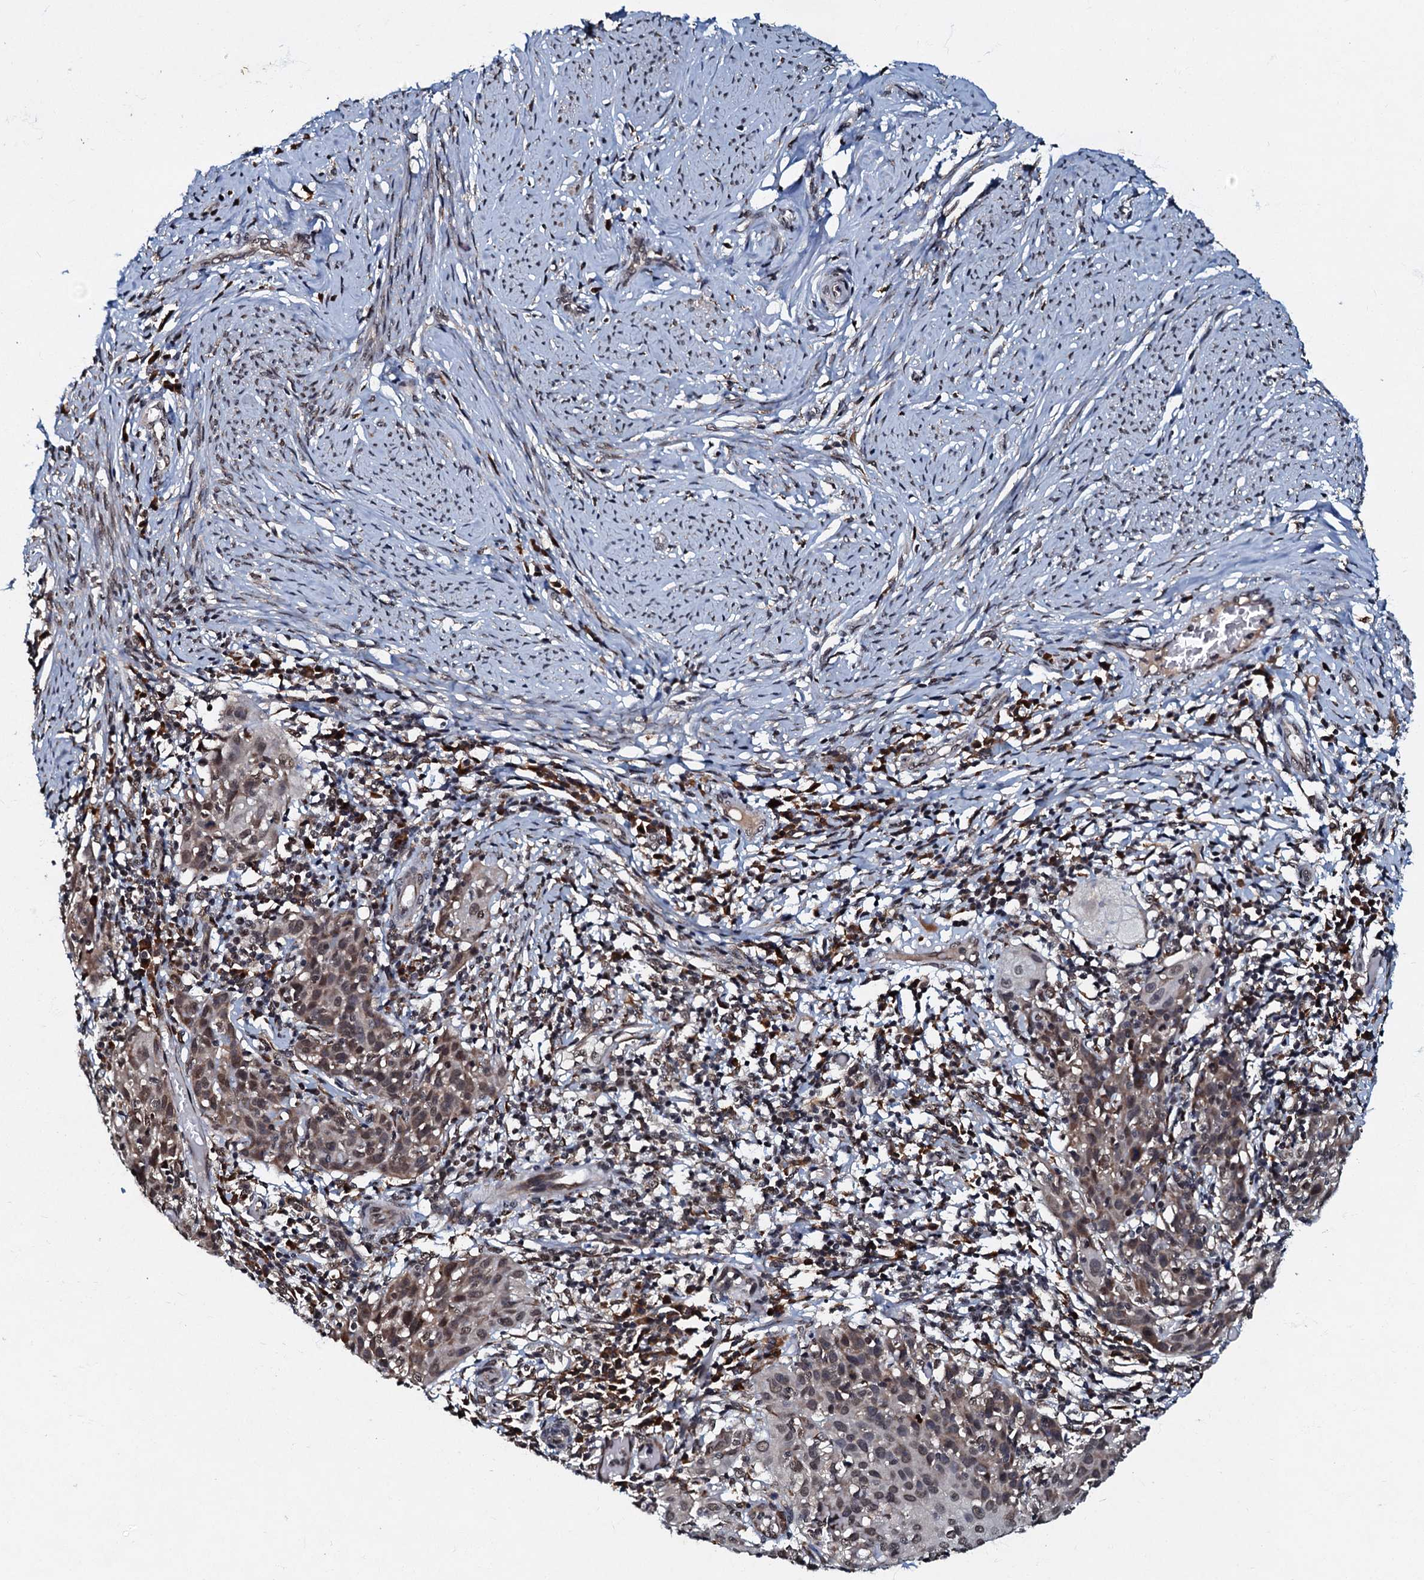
{"staining": {"intensity": "moderate", "quantity": ">75%", "location": "nuclear"}, "tissue": "cervical cancer", "cell_type": "Tumor cells", "image_type": "cancer", "snomed": [{"axis": "morphology", "description": "Squamous cell carcinoma, NOS"}, {"axis": "topography", "description": "Cervix"}], "caption": "Immunohistochemical staining of squamous cell carcinoma (cervical) exhibits moderate nuclear protein staining in about >75% of tumor cells. The staining was performed using DAB, with brown indicating positive protein expression. Nuclei are stained blue with hematoxylin.", "gene": "C18orf32", "patient": {"sex": "female", "age": 50}}